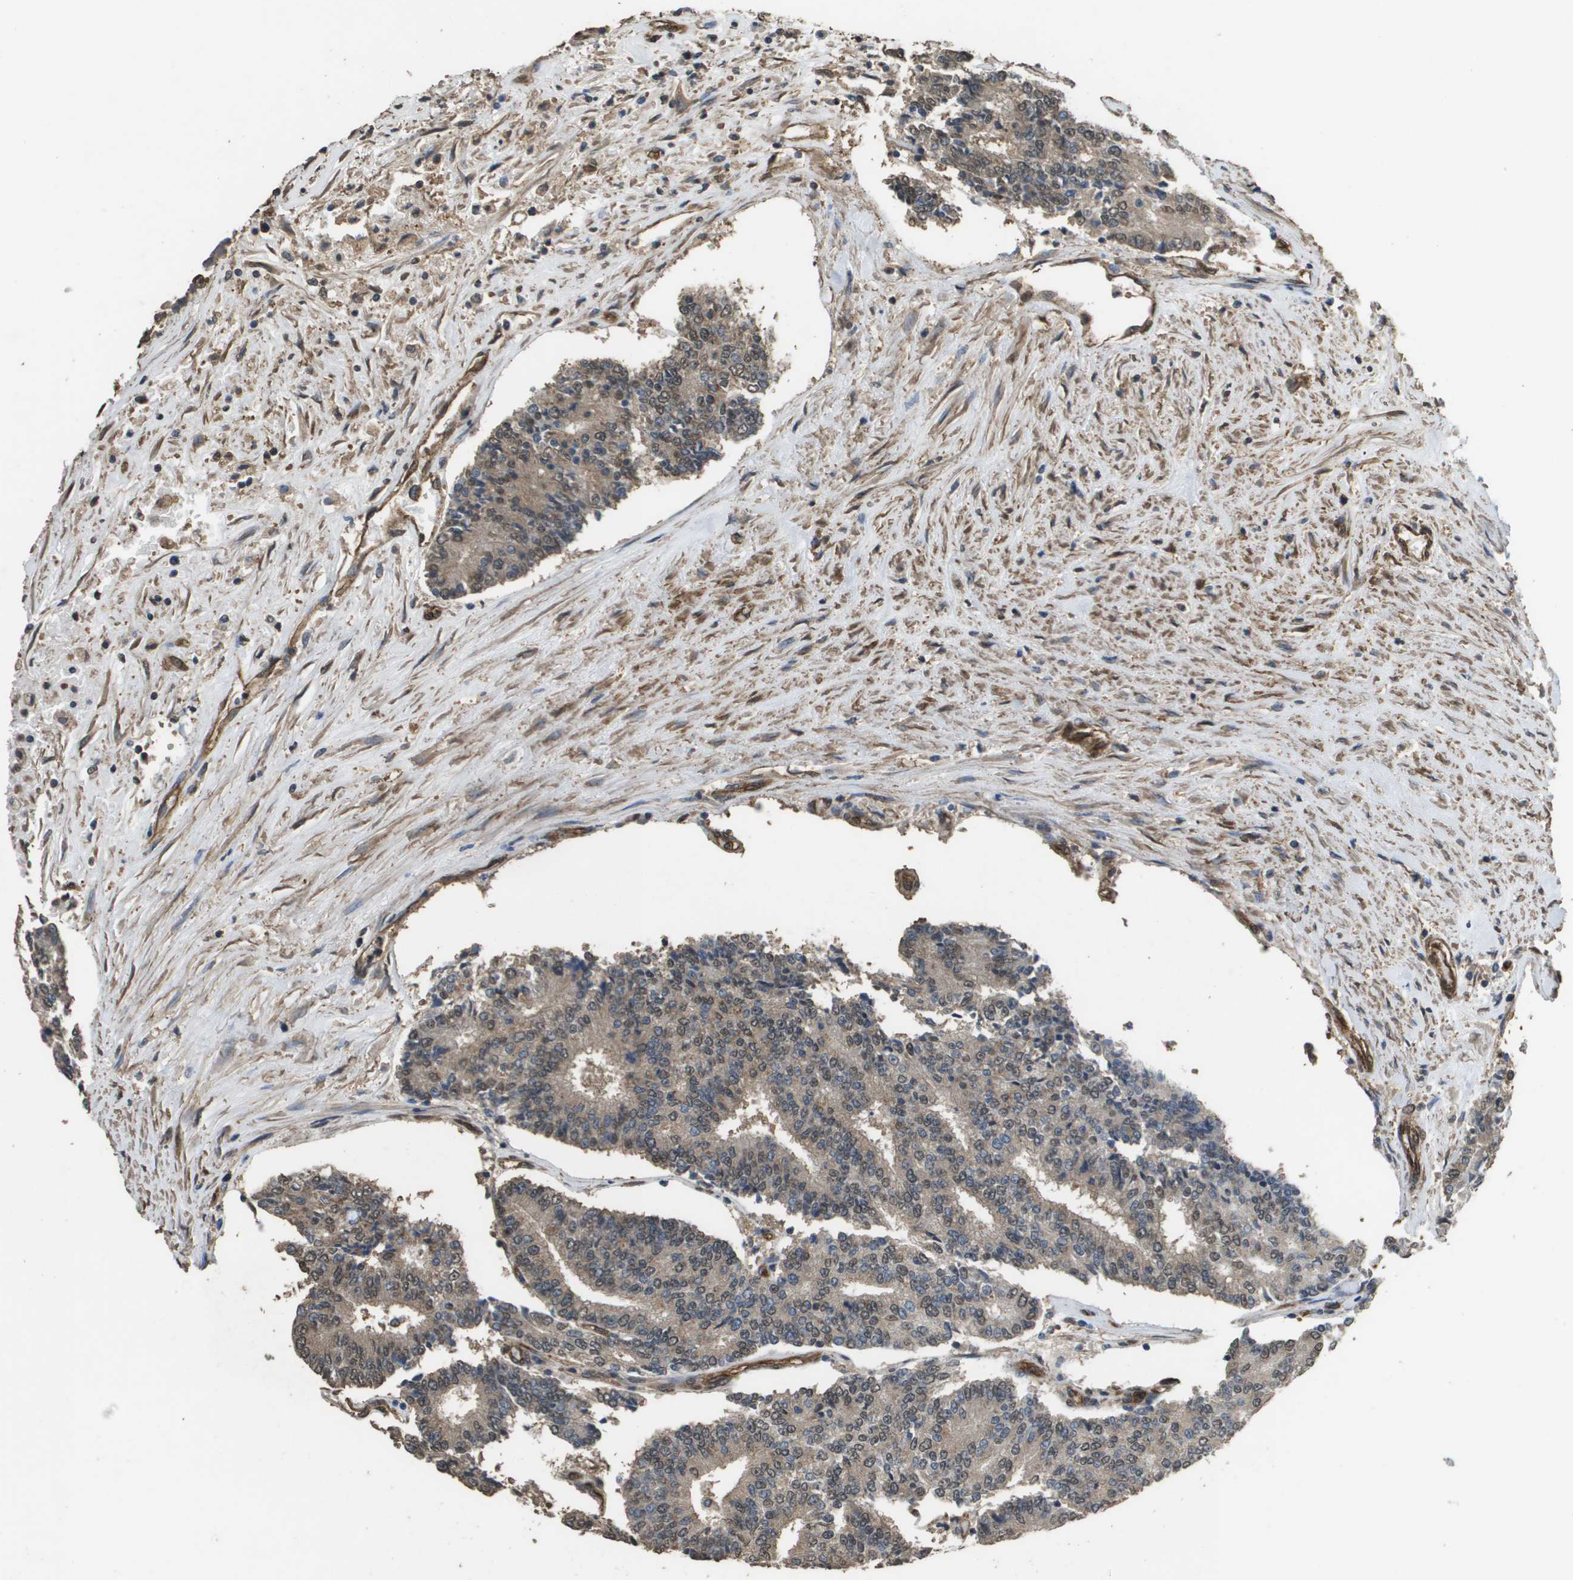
{"staining": {"intensity": "weak", "quantity": ">75%", "location": "cytoplasmic/membranous,nuclear"}, "tissue": "prostate cancer", "cell_type": "Tumor cells", "image_type": "cancer", "snomed": [{"axis": "morphology", "description": "Normal tissue, NOS"}, {"axis": "morphology", "description": "Adenocarcinoma, High grade"}, {"axis": "topography", "description": "Prostate"}, {"axis": "topography", "description": "Seminal veicle"}], "caption": "Prostate high-grade adenocarcinoma tissue displays weak cytoplasmic/membranous and nuclear staining in approximately >75% of tumor cells, visualized by immunohistochemistry. The protein is stained brown, and the nuclei are stained in blue (DAB IHC with brightfield microscopy, high magnification).", "gene": "AAMP", "patient": {"sex": "male", "age": 55}}